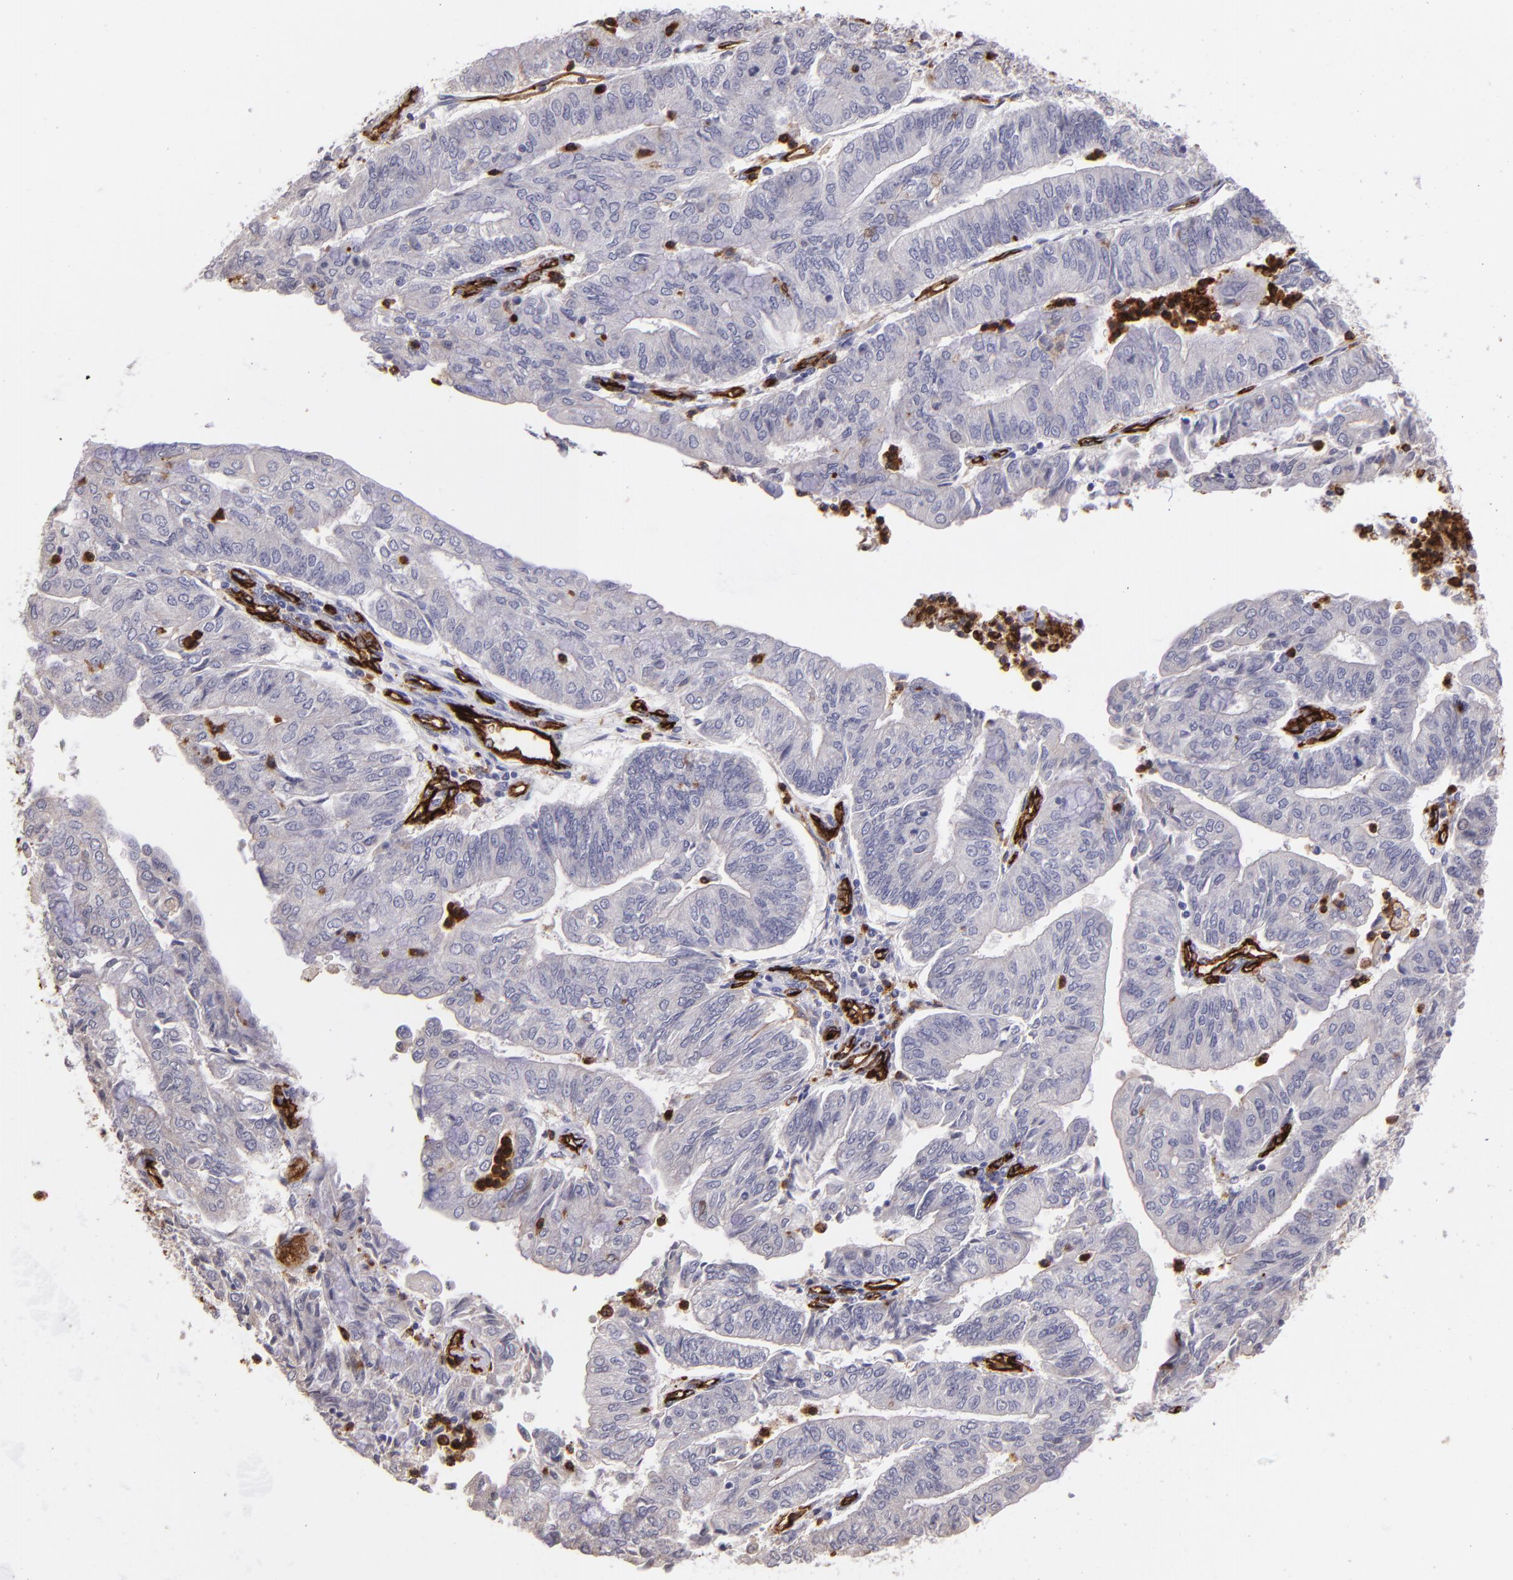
{"staining": {"intensity": "negative", "quantity": "none", "location": "none"}, "tissue": "endometrial cancer", "cell_type": "Tumor cells", "image_type": "cancer", "snomed": [{"axis": "morphology", "description": "Adenocarcinoma, NOS"}, {"axis": "topography", "description": "Endometrium"}], "caption": "Tumor cells show no significant positivity in endometrial cancer.", "gene": "DYSF", "patient": {"sex": "female", "age": 59}}